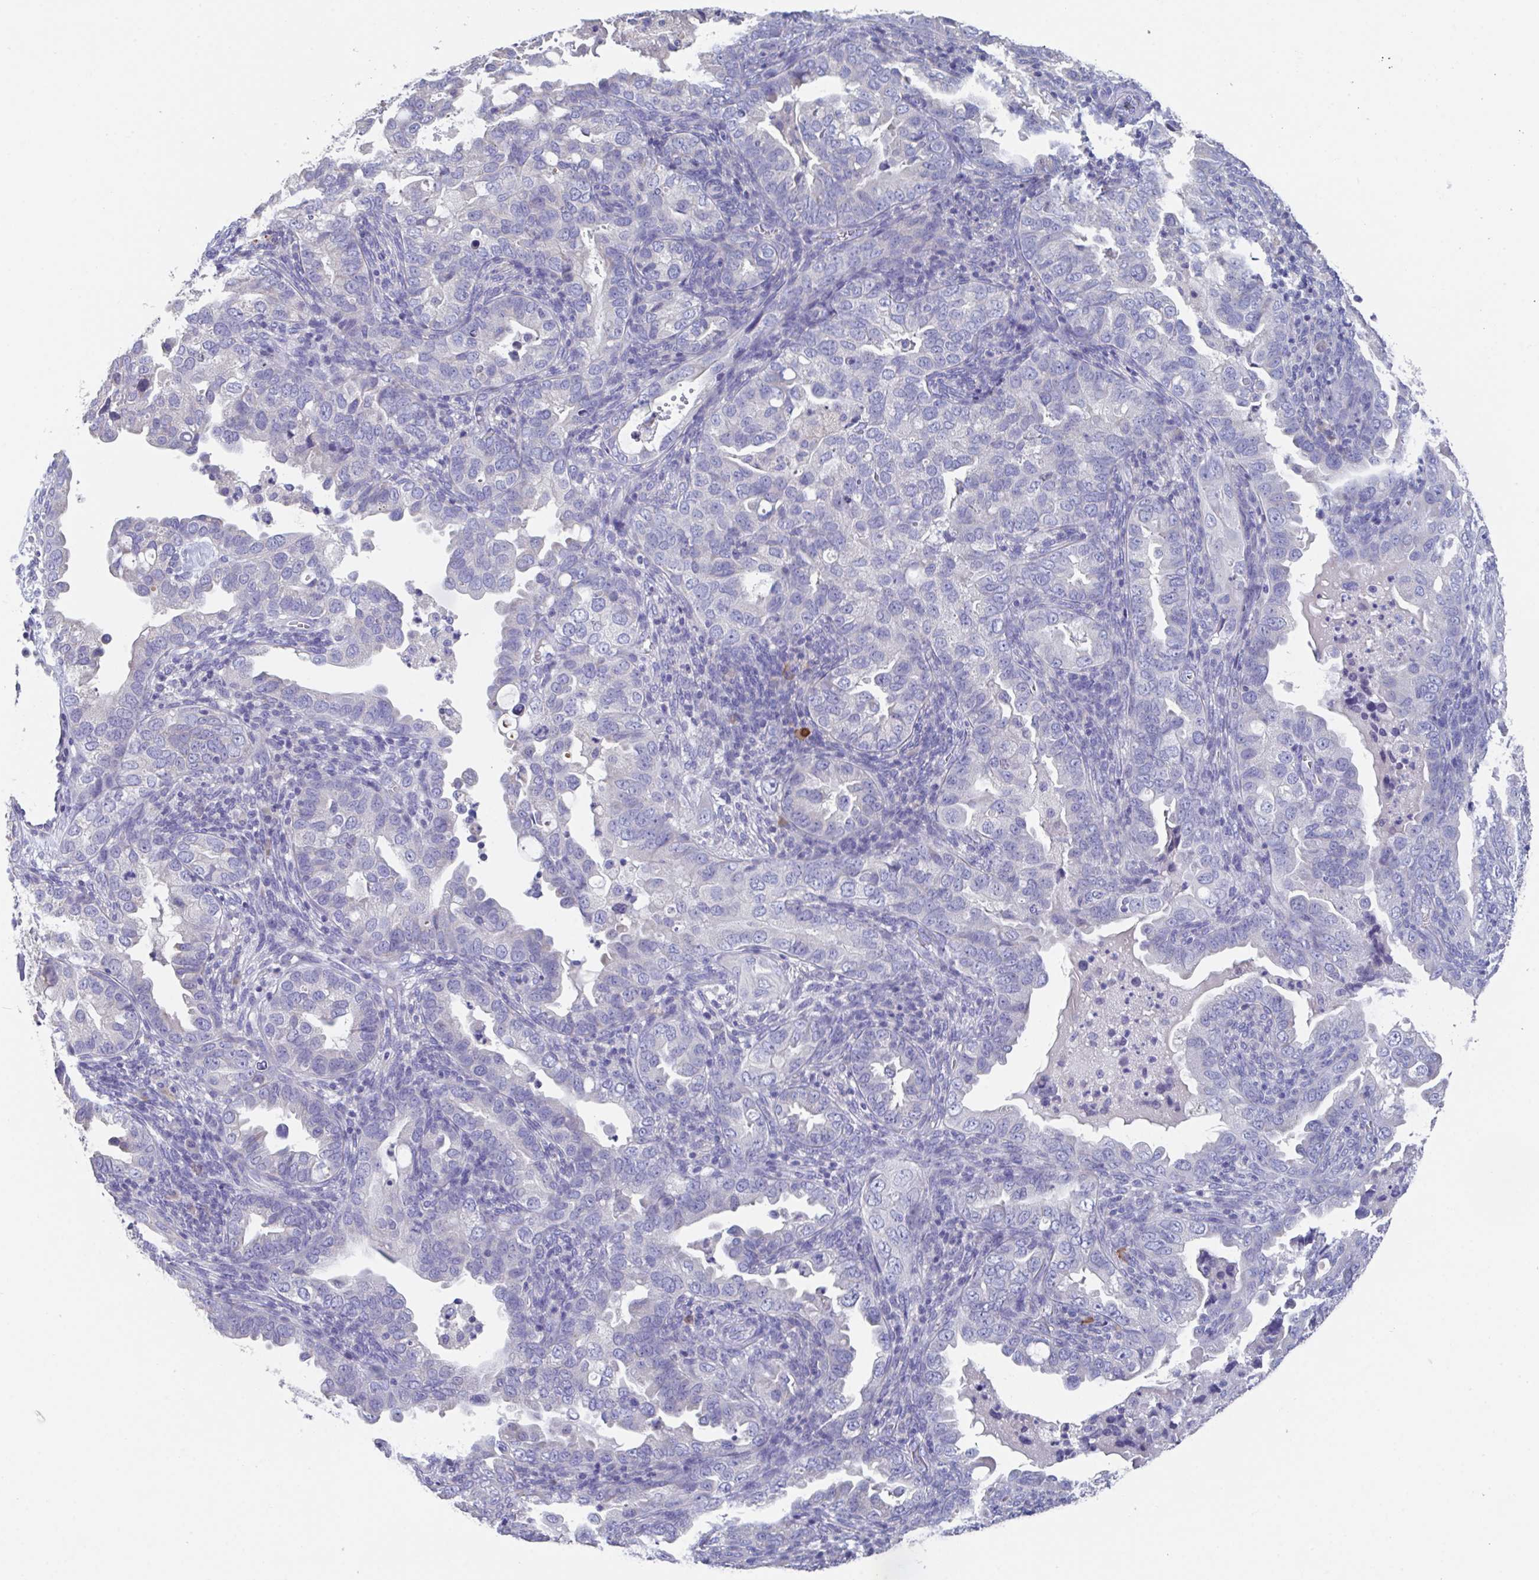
{"staining": {"intensity": "negative", "quantity": "none", "location": "none"}, "tissue": "endometrial cancer", "cell_type": "Tumor cells", "image_type": "cancer", "snomed": [{"axis": "morphology", "description": "Adenocarcinoma, NOS"}, {"axis": "topography", "description": "Endometrium"}], "caption": "A photomicrograph of endometrial cancer (adenocarcinoma) stained for a protein demonstrates no brown staining in tumor cells.", "gene": "LRRC58", "patient": {"sex": "female", "age": 57}}